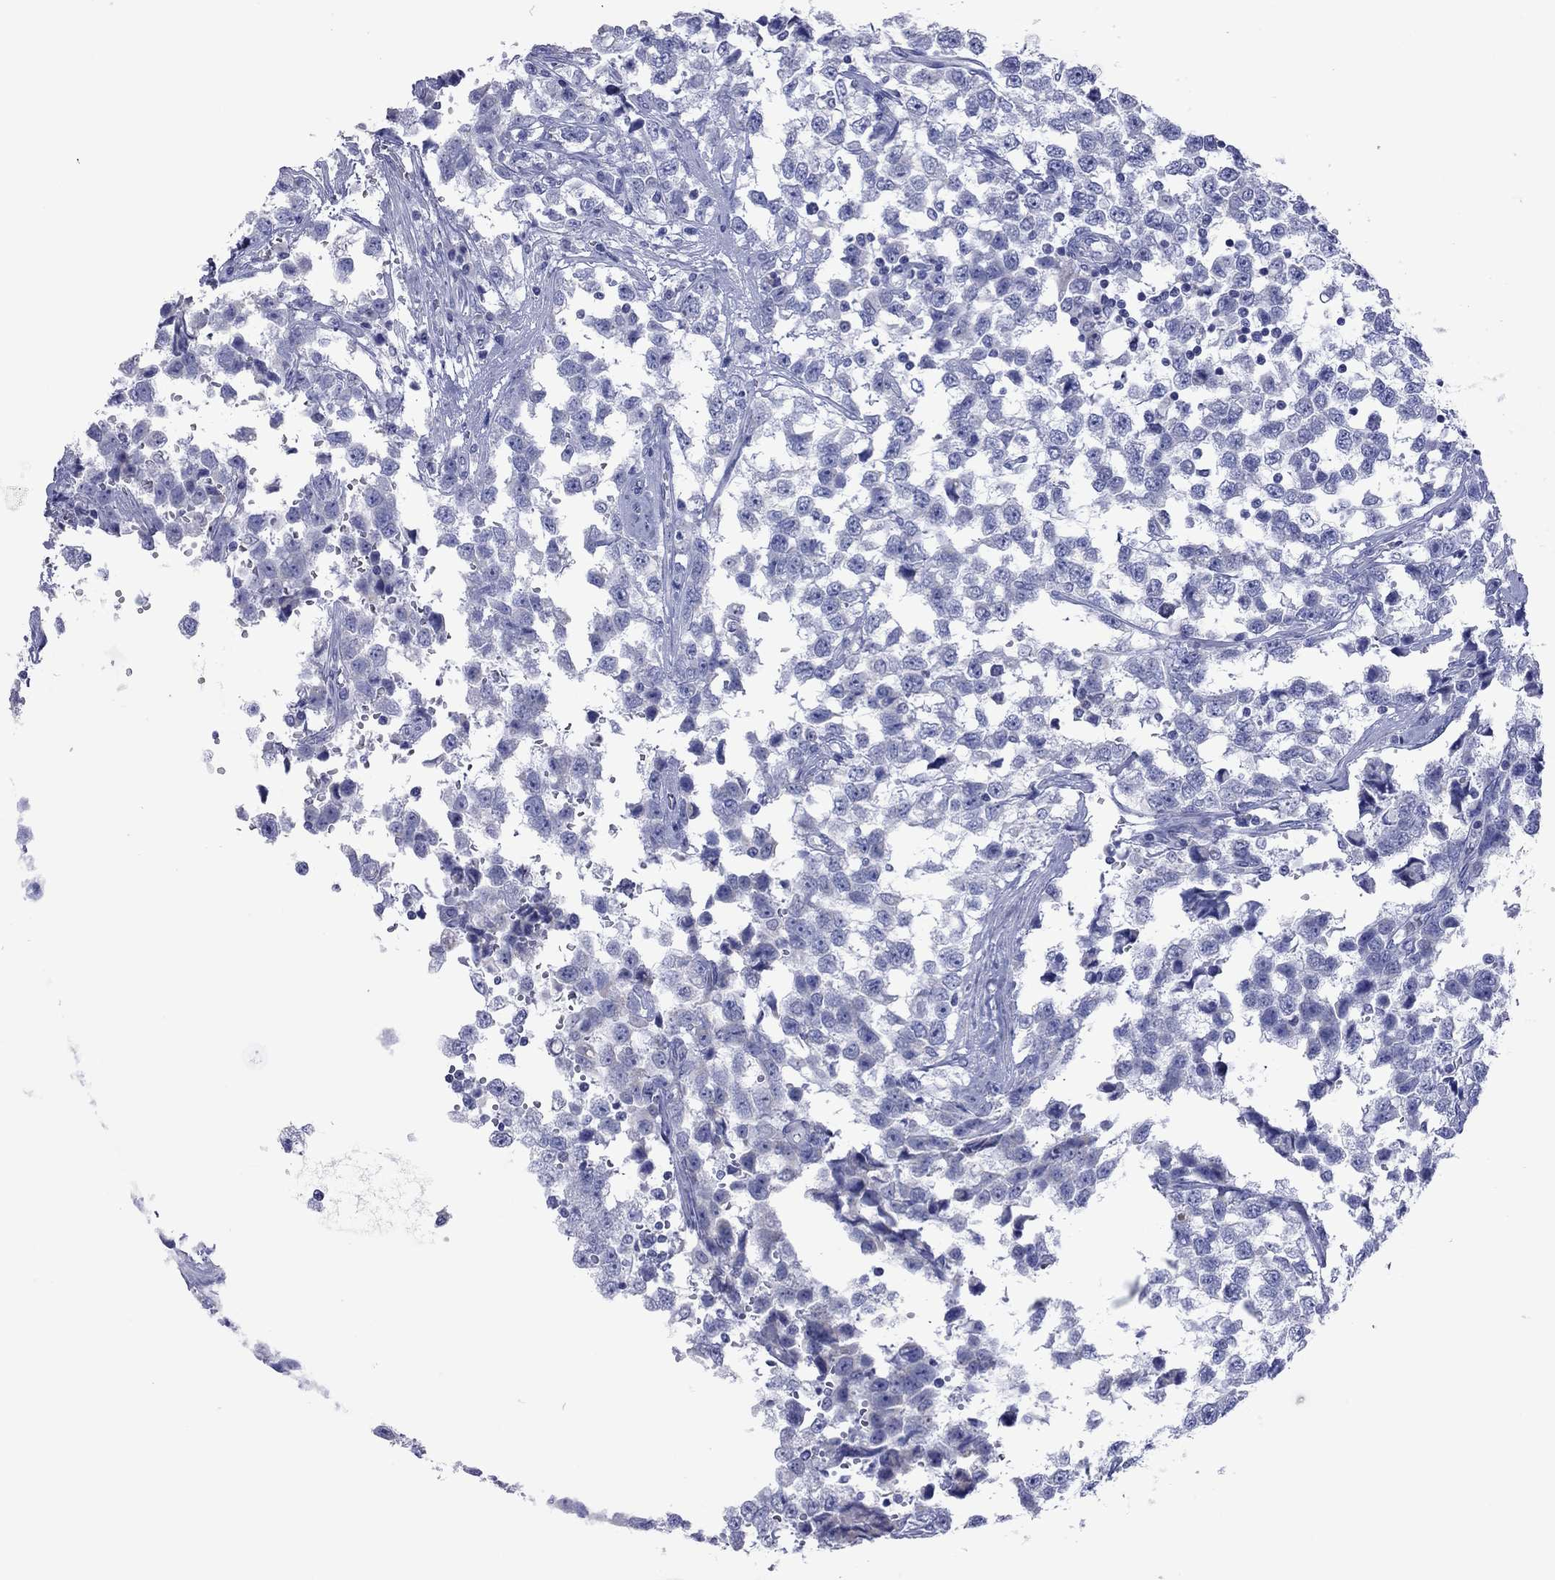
{"staining": {"intensity": "negative", "quantity": "none", "location": "none"}, "tissue": "testis cancer", "cell_type": "Tumor cells", "image_type": "cancer", "snomed": [{"axis": "morphology", "description": "Seminoma, NOS"}, {"axis": "topography", "description": "Testis"}], "caption": "A high-resolution histopathology image shows immunohistochemistry (IHC) staining of testis cancer, which exhibits no significant staining in tumor cells.", "gene": "VSIG10", "patient": {"sex": "male", "age": 34}}